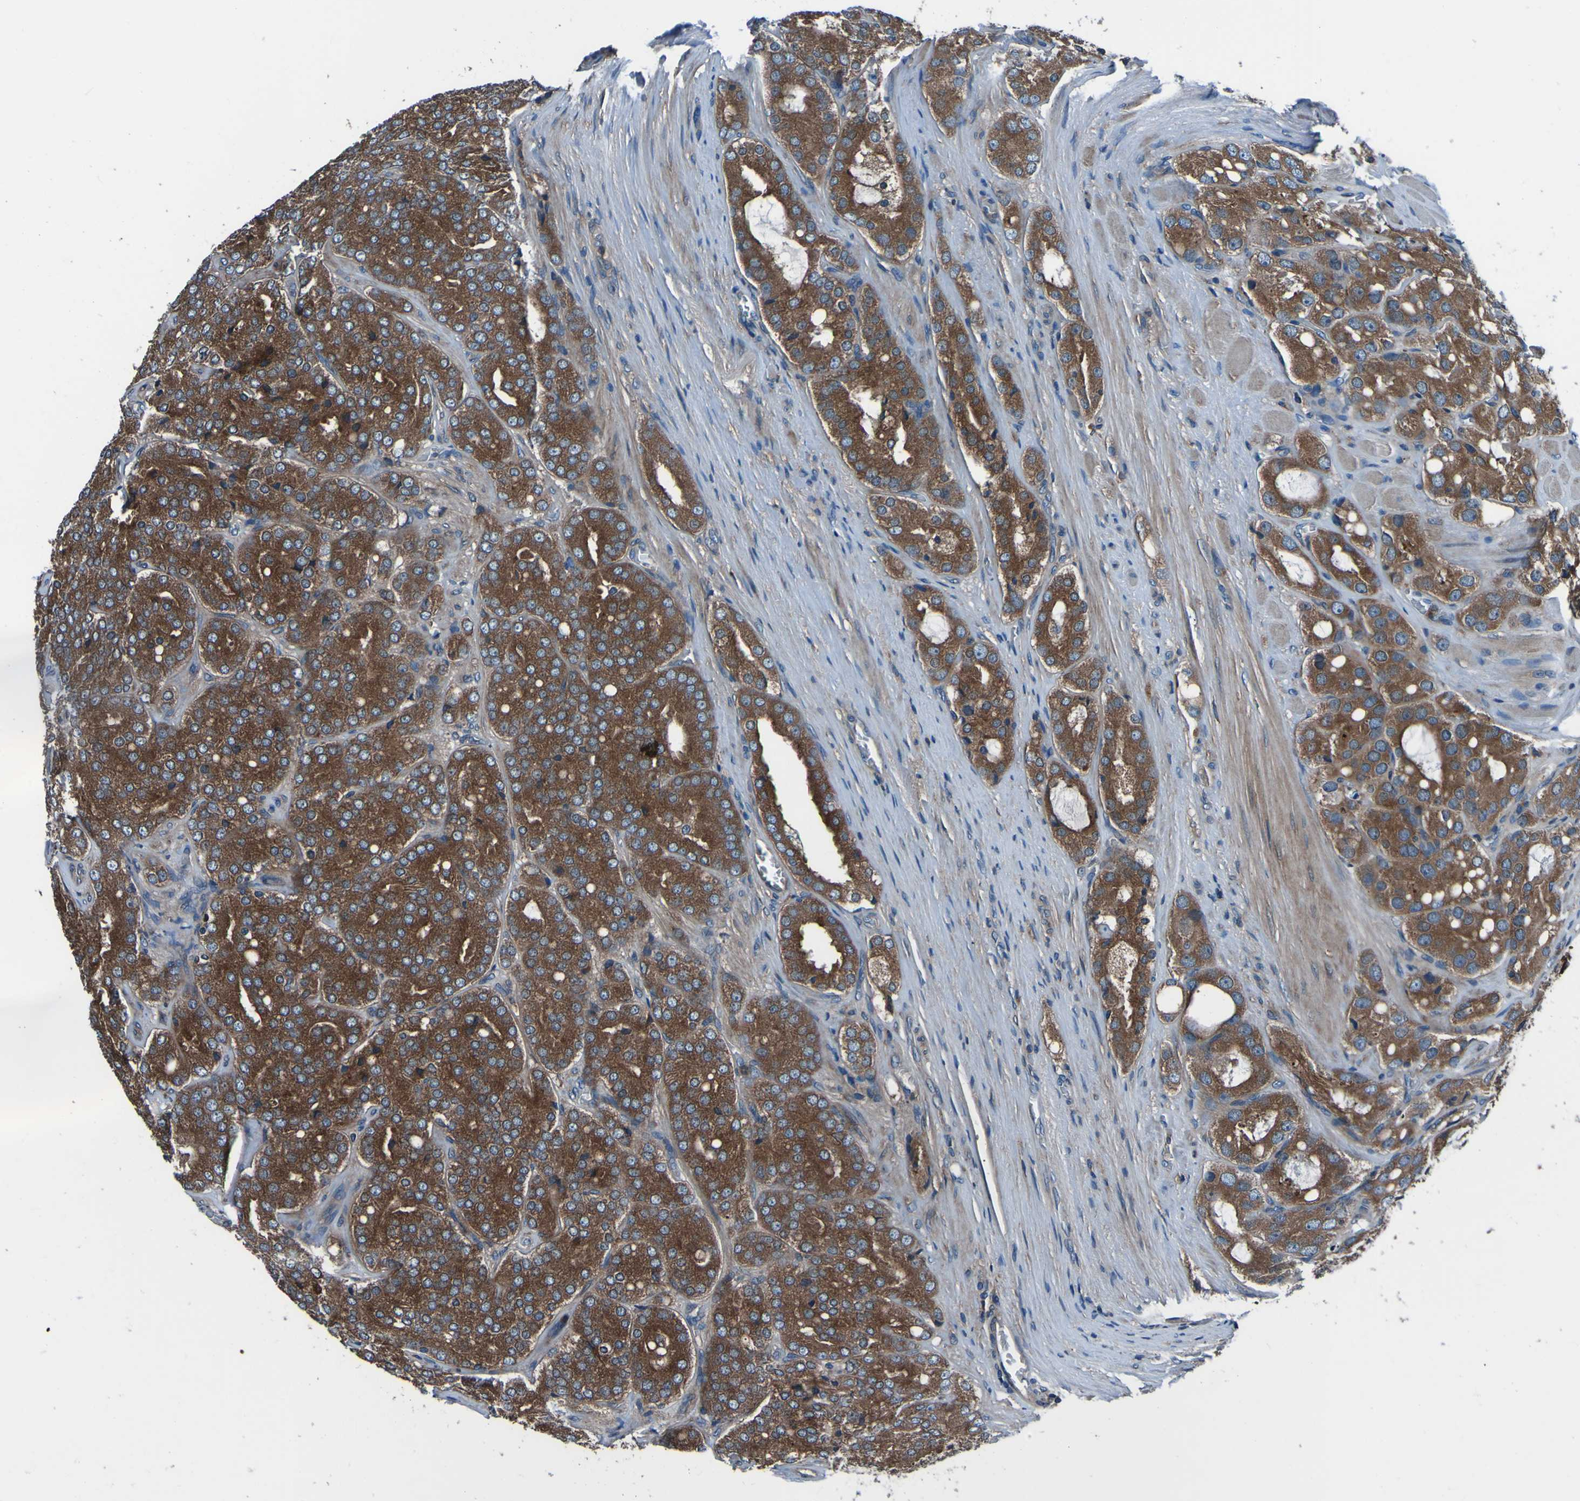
{"staining": {"intensity": "strong", "quantity": ">75%", "location": "cytoplasmic/membranous"}, "tissue": "prostate cancer", "cell_type": "Tumor cells", "image_type": "cancer", "snomed": [{"axis": "morphology", "description": "Adenocarcinoma, High grade"}, {"axis": "topography", "description": "Prostate"}], "caption": "Brown immunohistochemical staining in human high-grade adenocarcinoma (prostate) displays strong cytoplasmic/membranous expression in about >75% of tumor cells.", "gene": "RAB5B", "patient": {"sex": "male", "age": 65}}